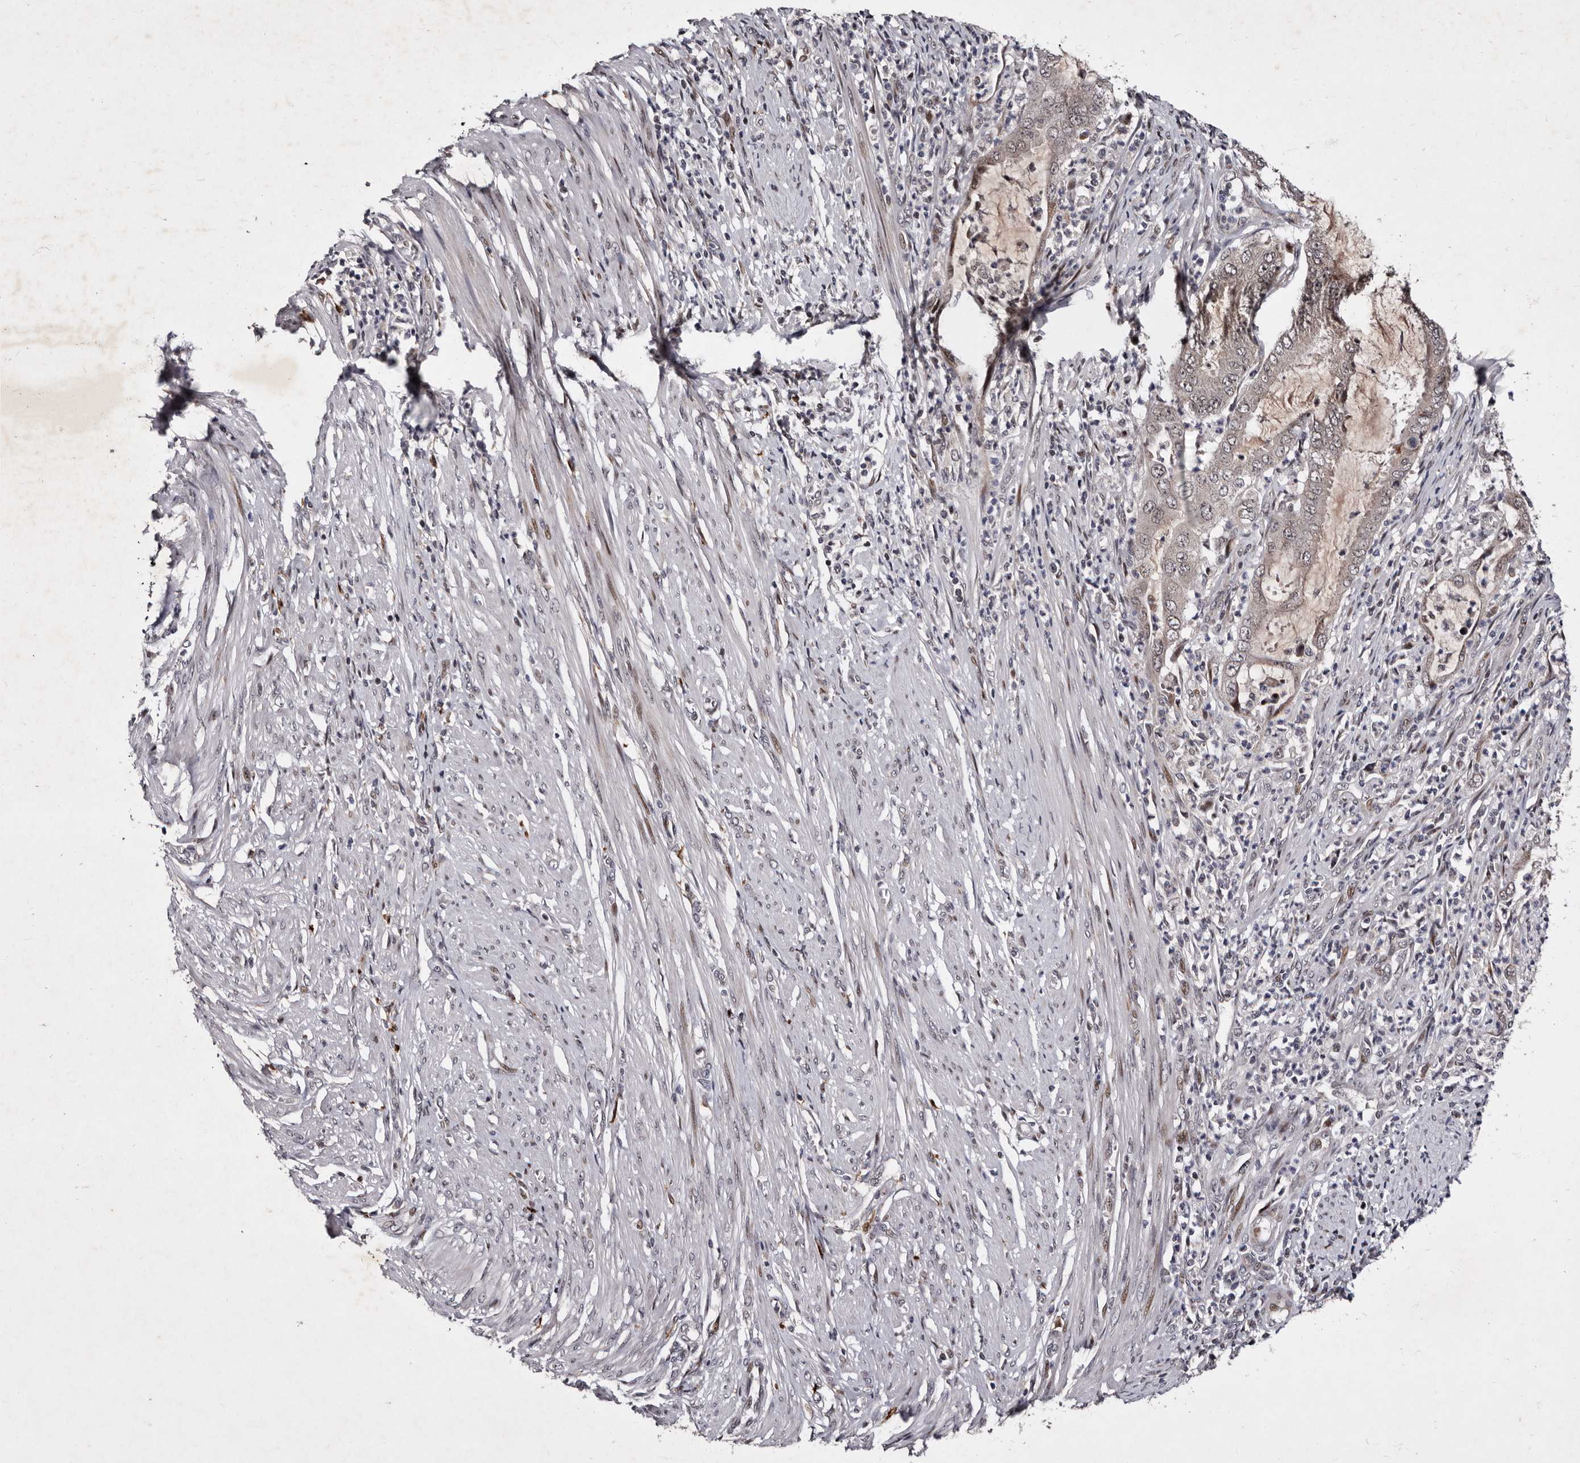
{"staining": {"intensity": "negative", "quantity": "none", "location": "none"}, "tissue": "endometrial cancer", "cell_type": "Tumor cells", "image_type": "cancer", "snomed": [{"axis": "morphology", "description": "Adenocarcinoma, NOS"}, {"axis": "topography", "description": "Endometrium"}], "caption": "IHC micrograph of neoplastic tissue: endometrial cancer stained with DAB (3,3'-diaminobenzidine) shows no significant protein staining in tumor cells.", "gene": "TNKS", "patient": {"sex": "female", "age": 51}}